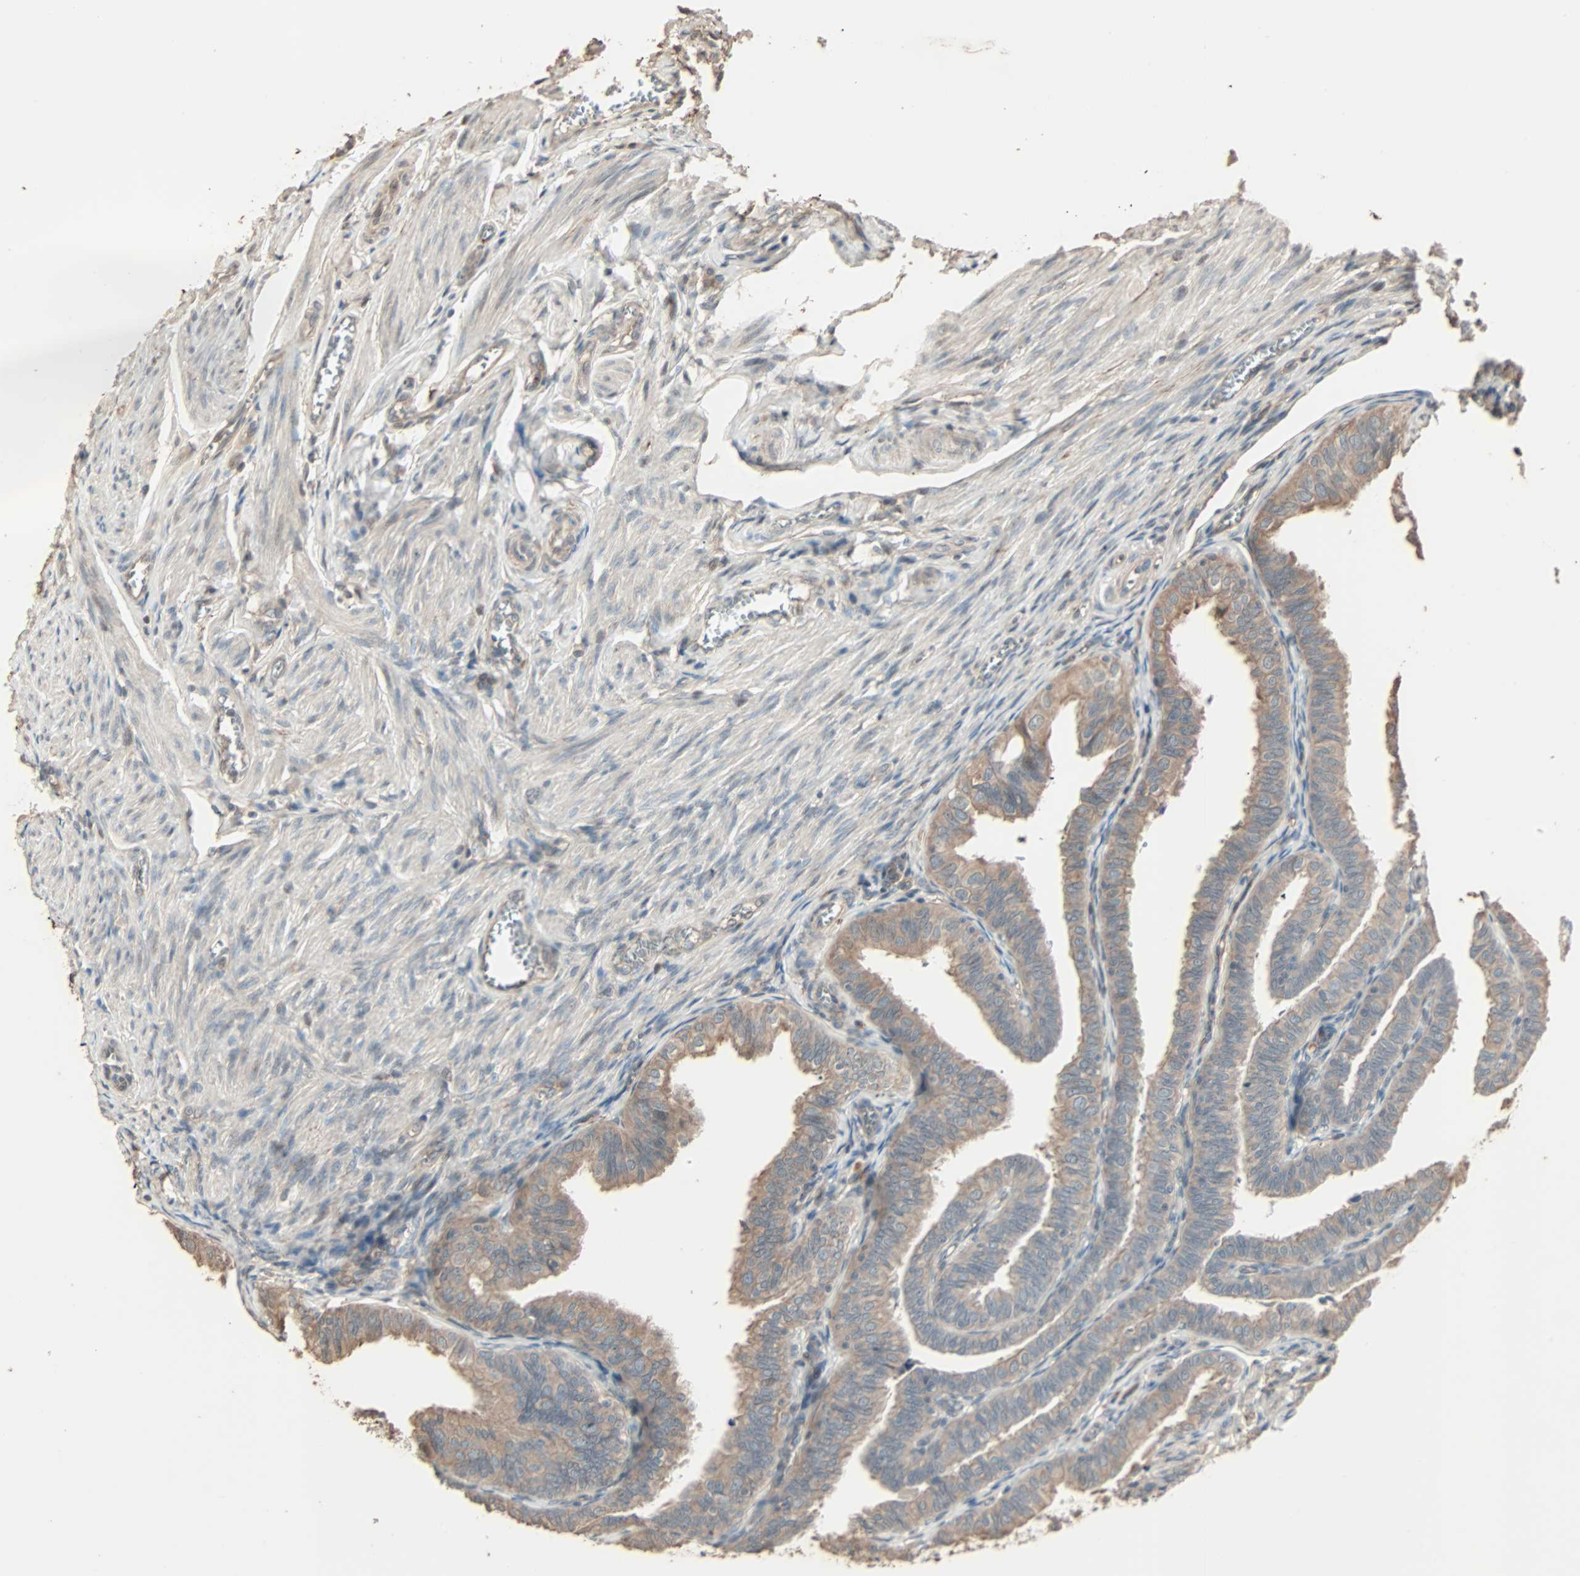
{"staining": {"intensity": "weak", "quantity": "25%-75%", "location": "cytoplasmic/membranous"}, "tissue": "fallopian tube", "cell_type": "Glandular cells", "image_type": "normal", "snomed": [{"axis": "morphology", "description": "Normal tissue, NOS"}, {"axis": "topography", "description": "Fallopian tube"}], "caption": "Immunohistochemical staining of benign human fallopian tube reveals weak cytoplasmic/membranous protein positivity in approximately 25%-75% of glandular cells.", "gene": "CALCRL", "patient": {"sex": "female", "age": 46}}